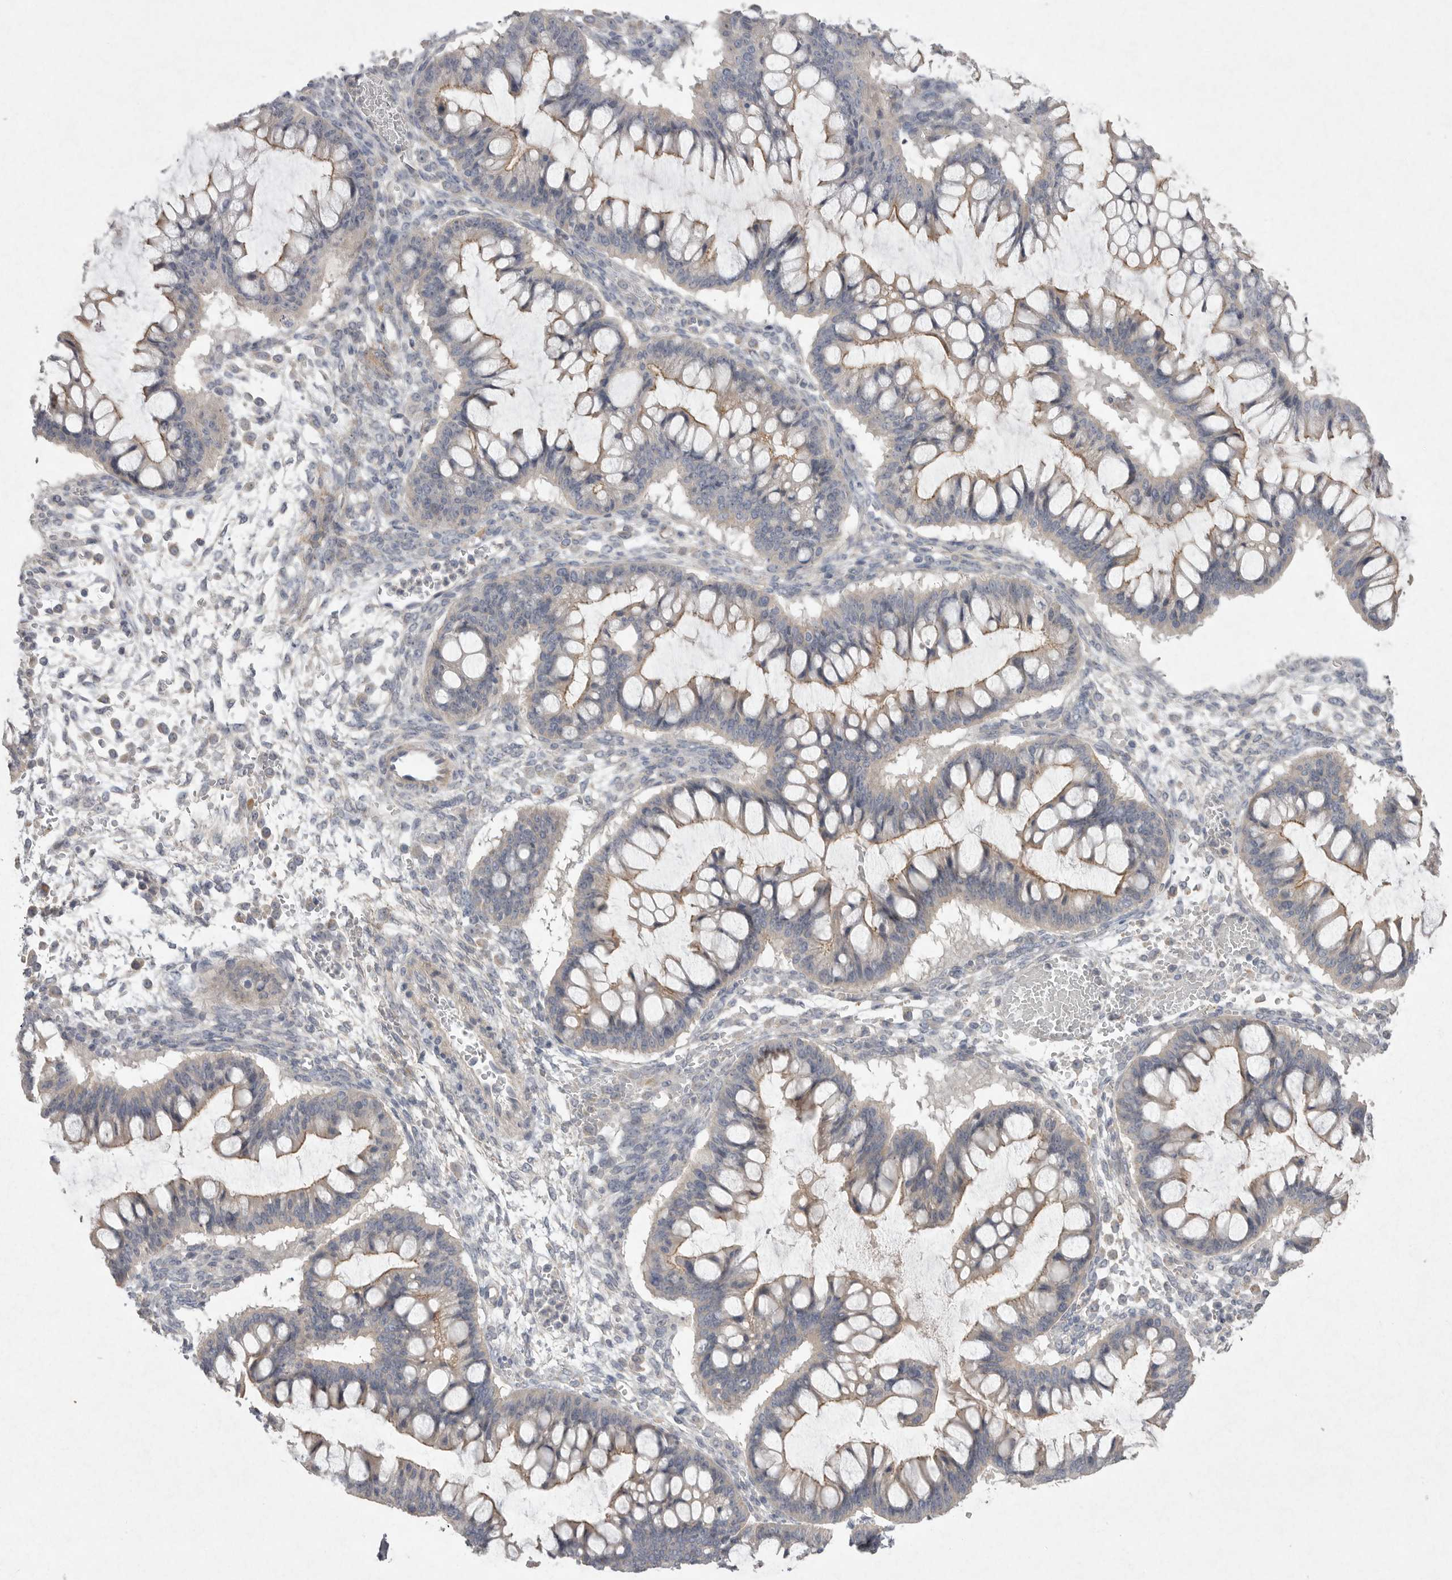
{"staining": {"intensity": "weak", "quantity": "25%-75%", "location": "cytoplasmic/membranous"}, "tissue": "ovarian cancer", "cell_type": "Tumor cells", "image_type": "cancer", "snomed": [{"axis": "morphology", "description": "Cystadenocarcinoma, mucinous, NOS"}, {"axis": "topography", "description": "Ovary"}], "caption": "Protein positivity by immunohistochemistry displays weak cytoplasmic/membranous expression in about 25%-75% of tumor cells in ovarian cancer (mucinous cystadenocarcinoma). The protein is shown in brown color, while the nuclei are stained blue.", "gene": "VANGL2", "patient": {"sex": "female", "age": 73}}